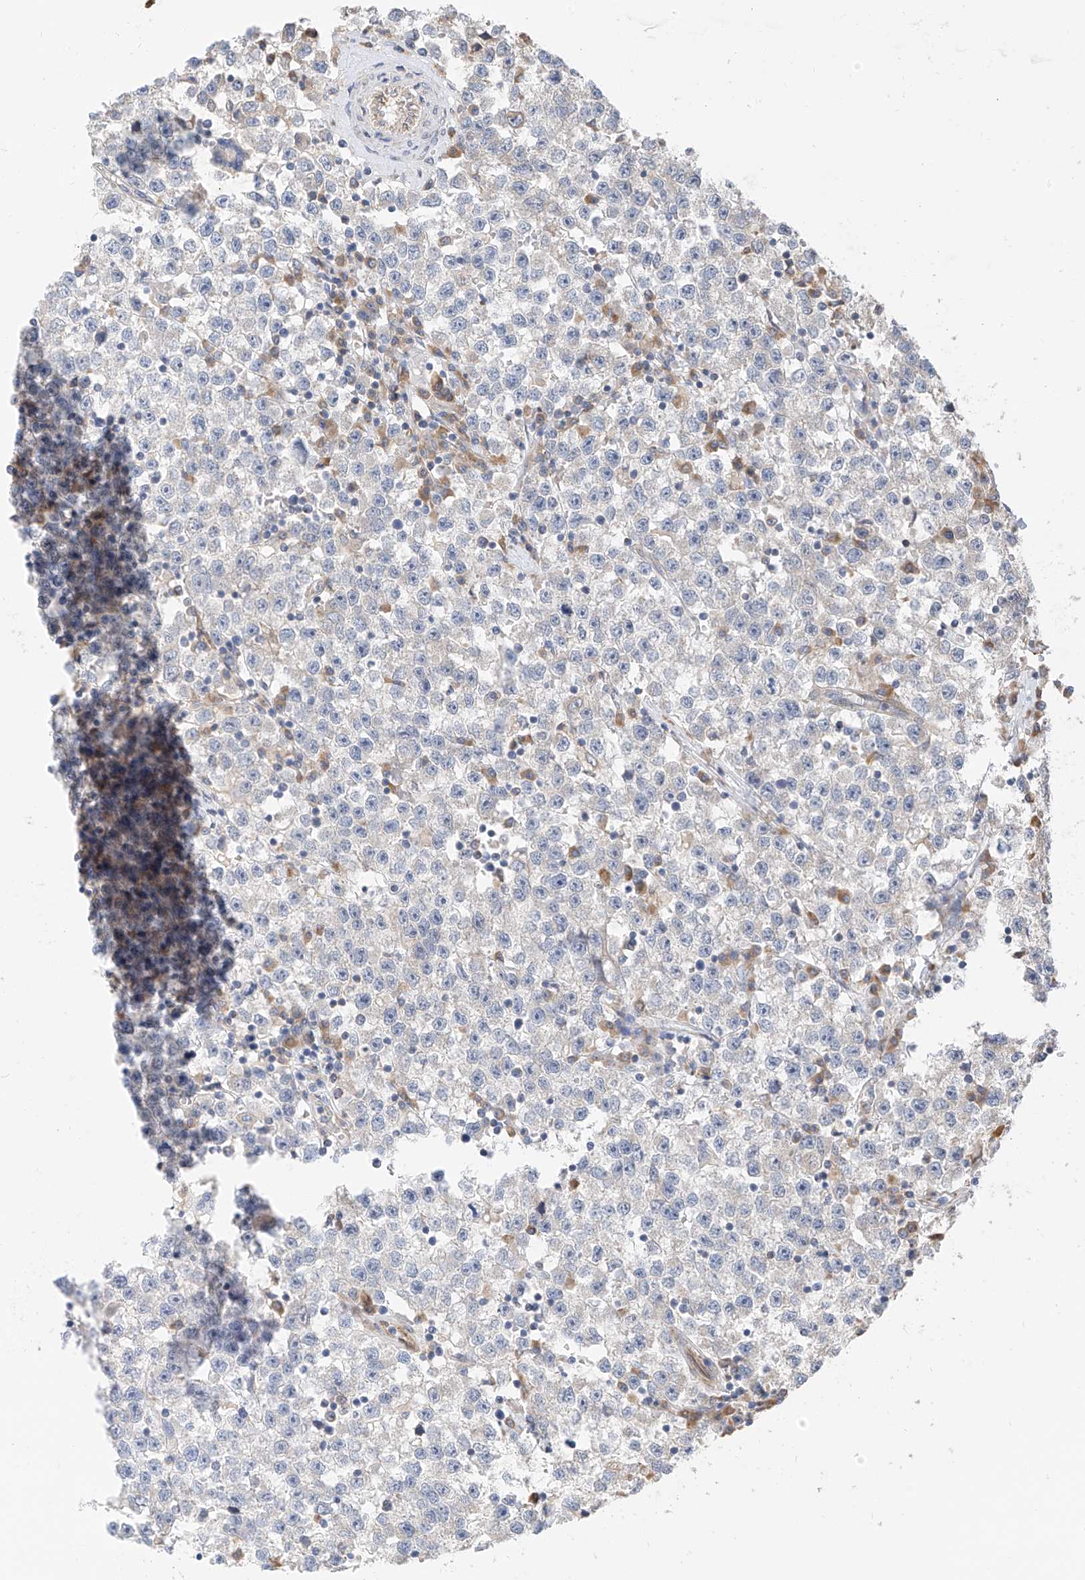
{"staining": {"intensity": "negative", "quantity": "none", "location": "none"}, "tissue": "testis cancer", "cell_type": "Tumor cells", "image_type": "cancer", "snomed": [{"axis": "morphology", "description": "Seminoma, NOS"}, {"axis": "topography", "description": "Testis"}], "caption": "There is no significant expression in tumor cells of testis cancer. Nuclei are stained in blue.", "gene": "PPA2", "patient": {"sex": "male", "age": 22}}